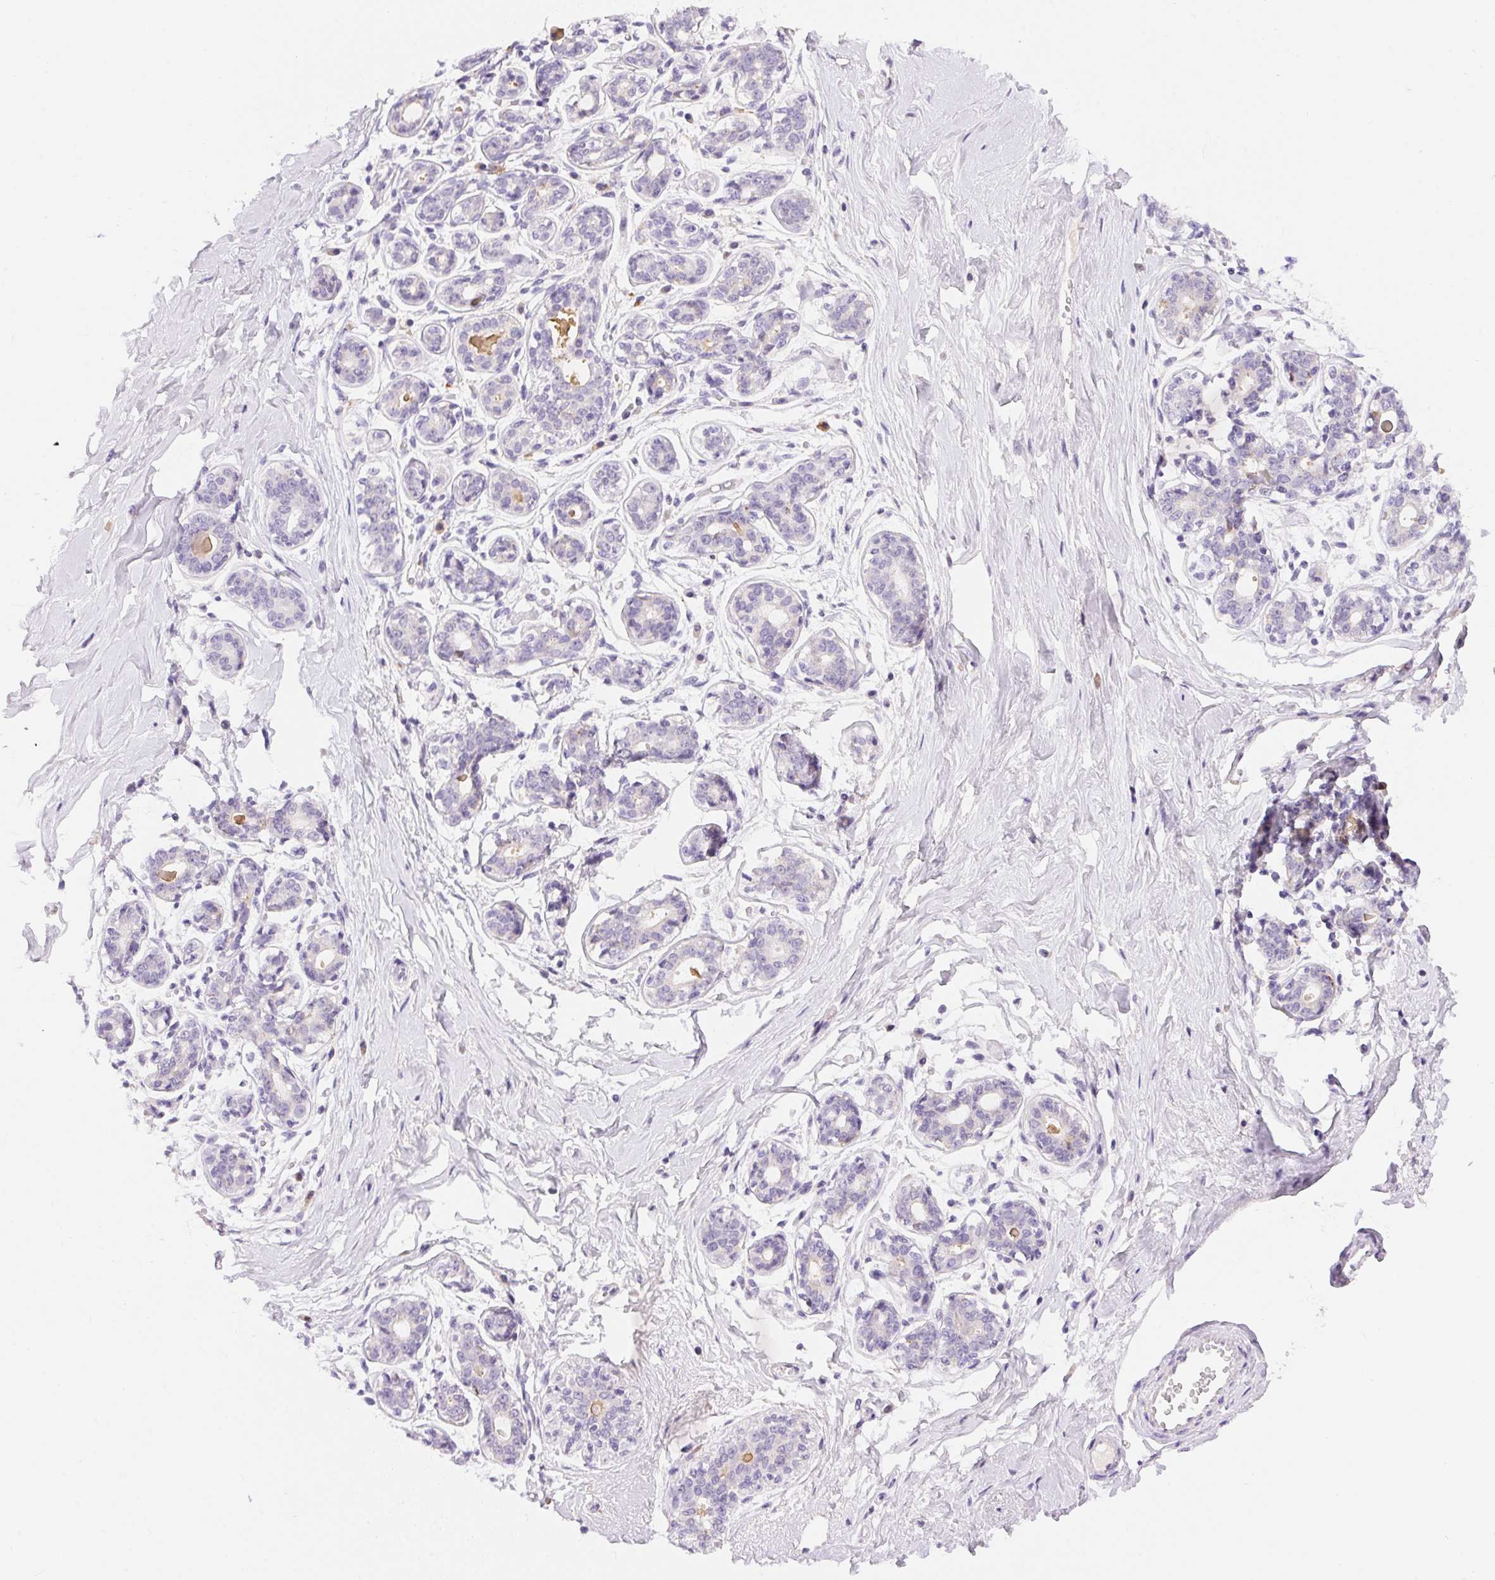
{"staining": {"intensity": "negative", "quantity": "none", "location": "none"}, "tissue": "breast", "cell_type": "Adipocytes", "image_type": "normal", "snomed": [{"axis": "morphology", "description": "Normal tissue, NOS"}, {"axis": "topography", "description": "Skin"}, {"axis": "topography", "description": "Breast"}], "caption": "Image shows no significant protein staining in adipocytes of unremarkable breast. (DAB immunohistochemistry visualized using brightfield microscopy, high magnification).", "gene": "PNLIPRP3", "patient": {"sex": "female", "age": 43}}